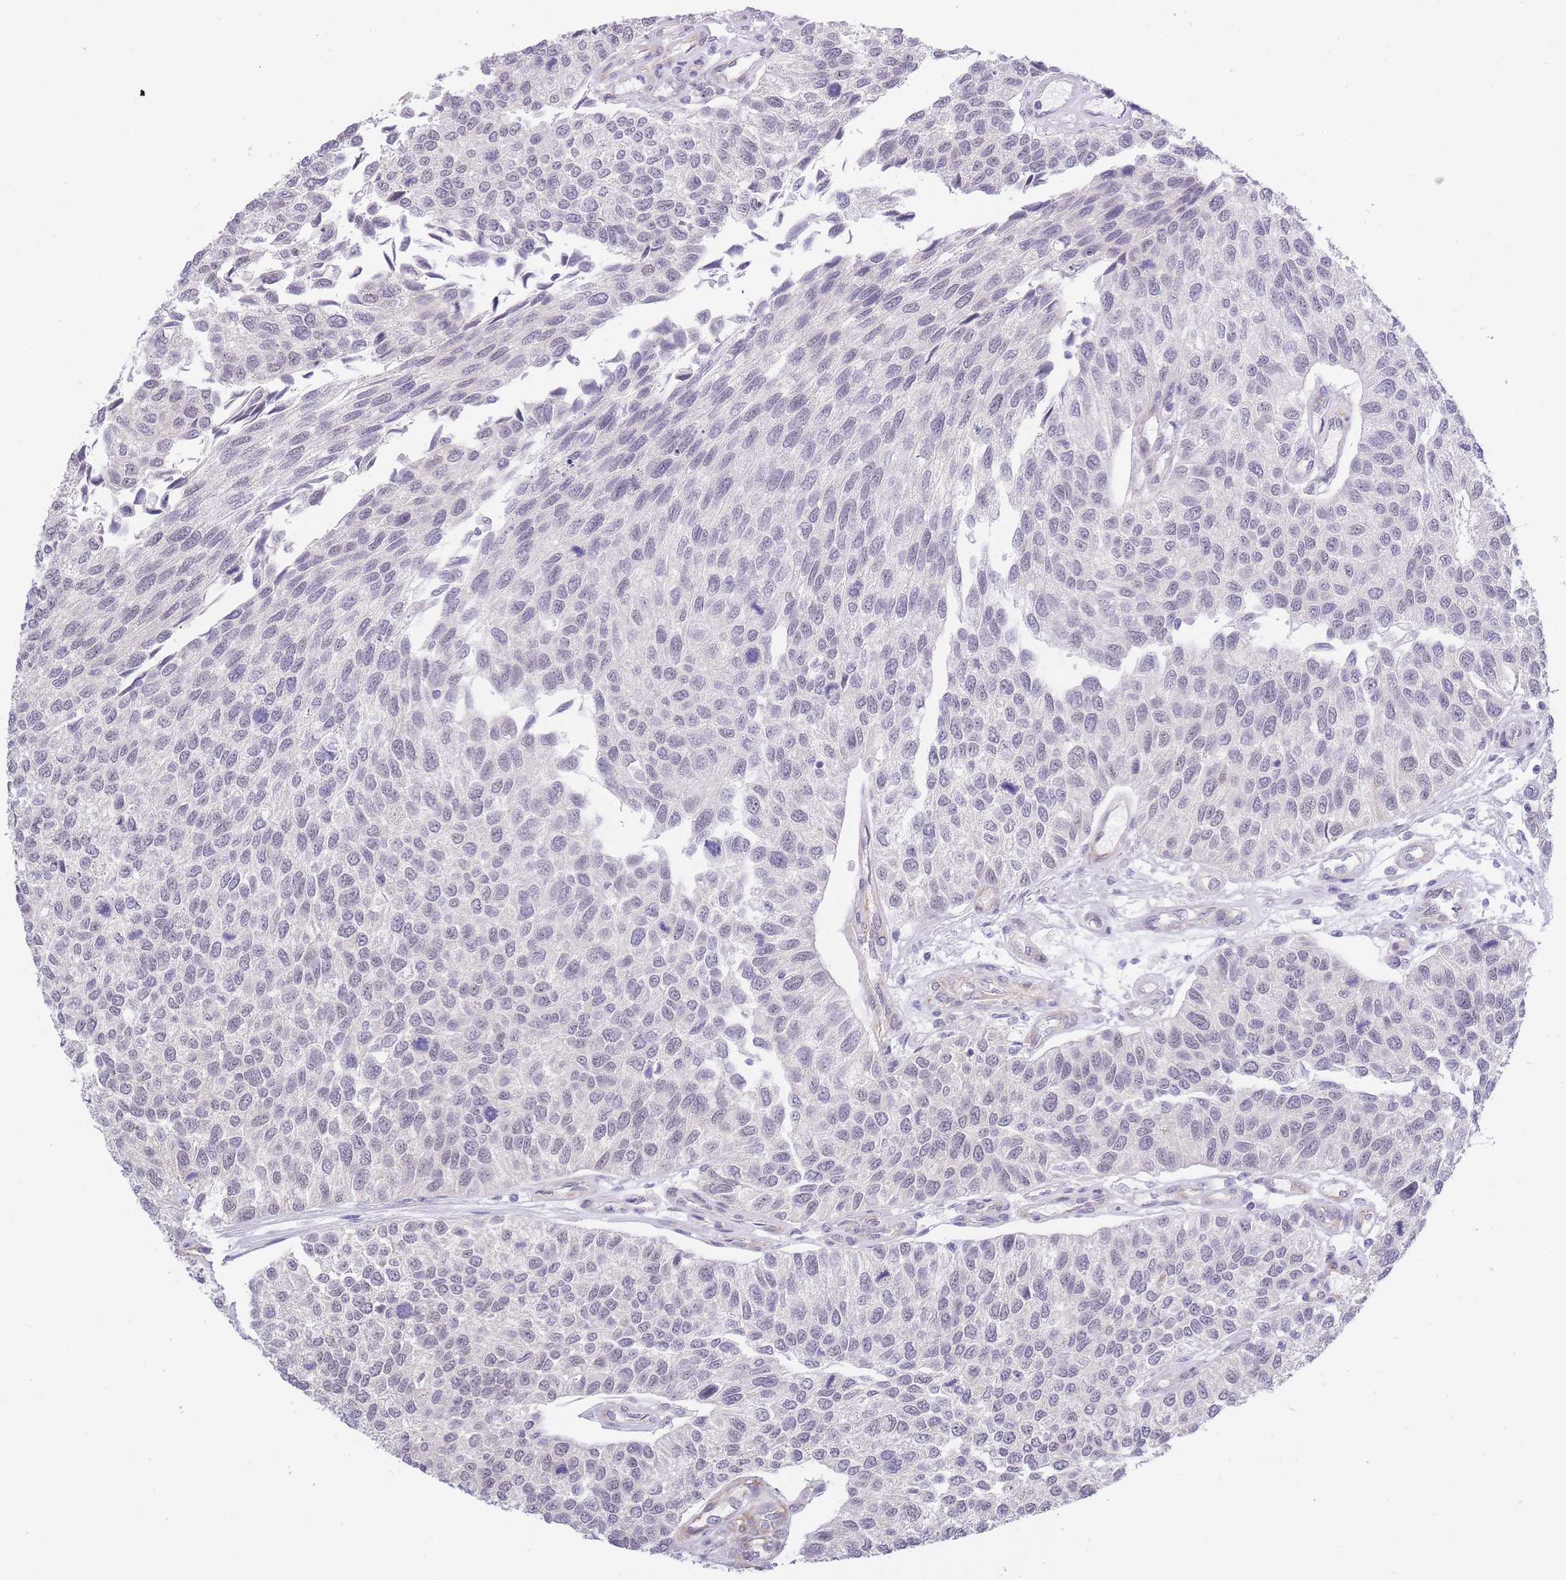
{"staining": {"intensity": "negative", "quantity": "none", "location": "none"}, "tissue": "urothelial cancer", "cell_type": "Tumor cells", "image_type": "cancer", "snomed": [{"axis": "morphology", "description": "Urothelial carcinoma, NOS"}, {"axis": "topography", "description": "Urinary bladder"}], "caption": "Urothelial cancer was stained to show a protein in brown. There is no significant expression in tumor cells.", "gene": "C19orf25", "patient": {"sex": "male", "age": 55}}